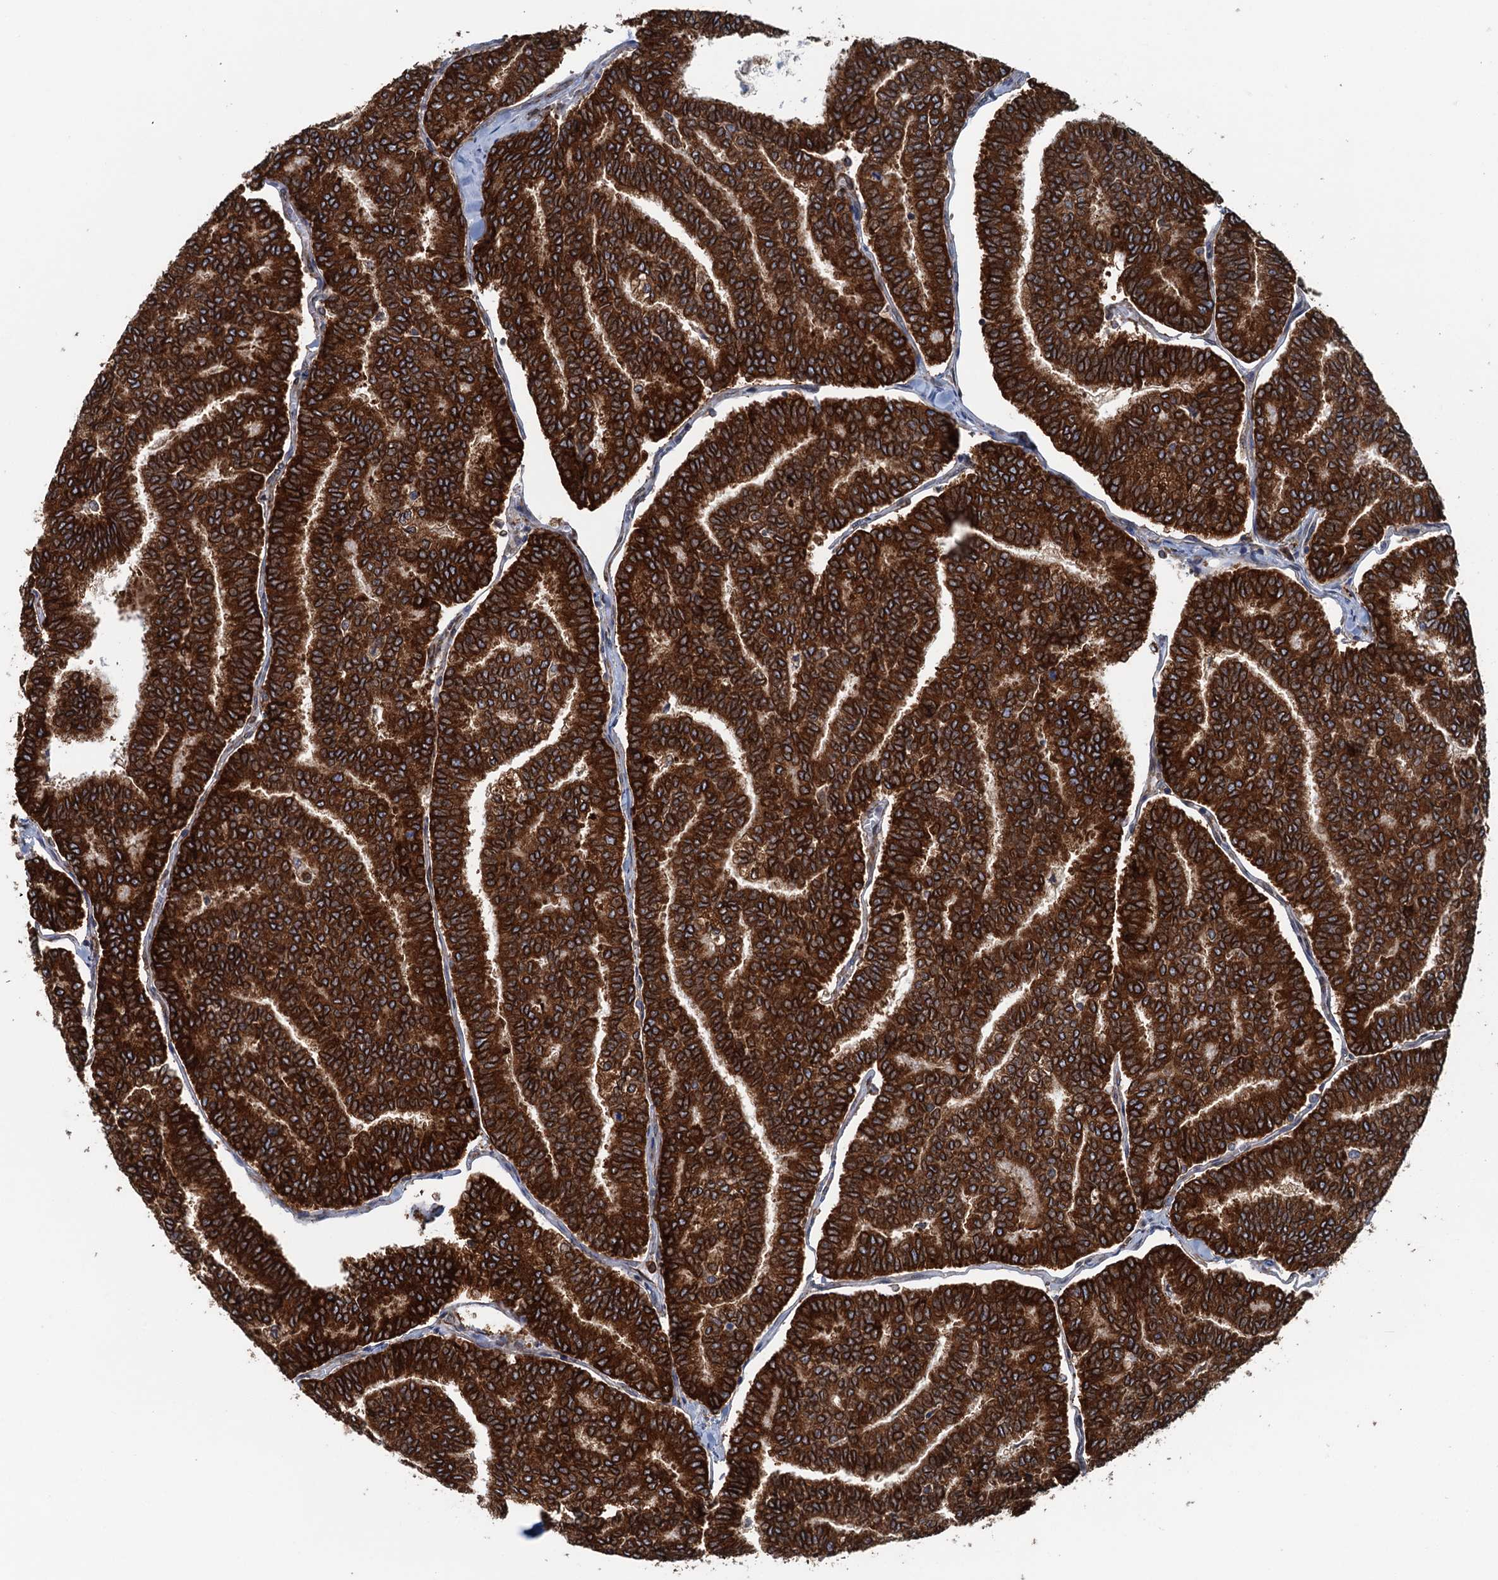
{"staining": {"intensity": "strong", "quantity": ">75%", "location": "cytoplasmic/membranous"}, "tissue": "thyroid cancer", "cell_type": "Tumor cells", "image_type": "cancer", "snomed": [{"axis": "morphology", "description": "Papillary adenocarcinoma, NOS"}, {"axis": "topography", "description": "Thyroid gland"}], "caption": "IHC histopathology image of thyroid papillary adenocarcinoma stained for a protein (brown), which exhibits high levels of strong cytoplasmic/membranous positivity in approximately >75% of tumor cells.", "gene": "TMEM205", "patient": {"sex": "female", "age": 35}}